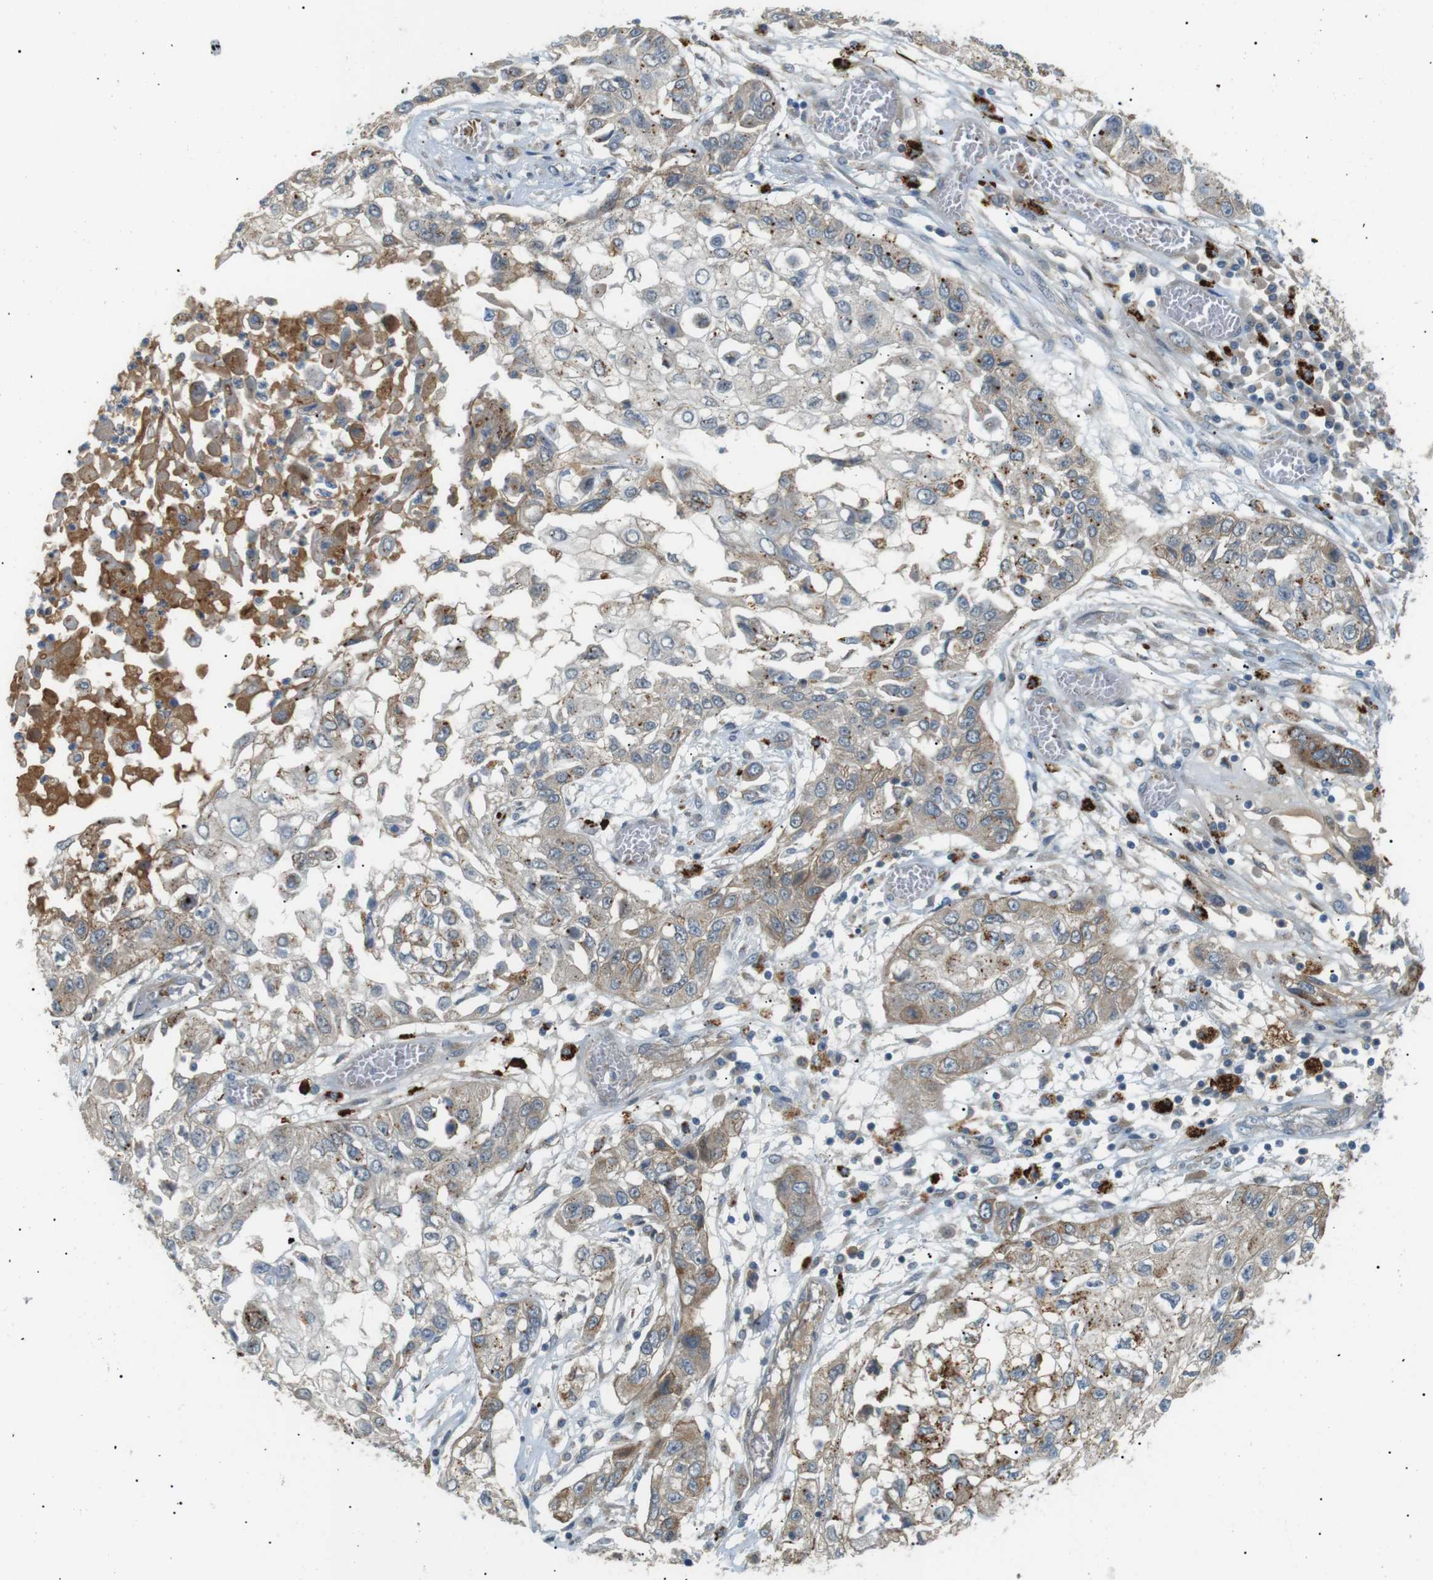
{"staining": {"intensity": "moderate", "quantity": "25%-75%", "location": "cytoplasmic/membranous"}, "tissue": "lung cancer", "cell_type": "Tumor cells", "image_type": "cancer", "snomed": [{"axis": "morphology", "description": "Squamous cell carcinoma, NOS"}, {"axis": "topography", "description": "Lung"}], "caption": "A micrograph of human squamous cell carcinoma (lung) stained for a protein exhibits moderate cytoplasmic/membranous brown staining in tumor cells.", "gene": "B4GALNT2", "patient": {"sex": "male", "age": 71}}